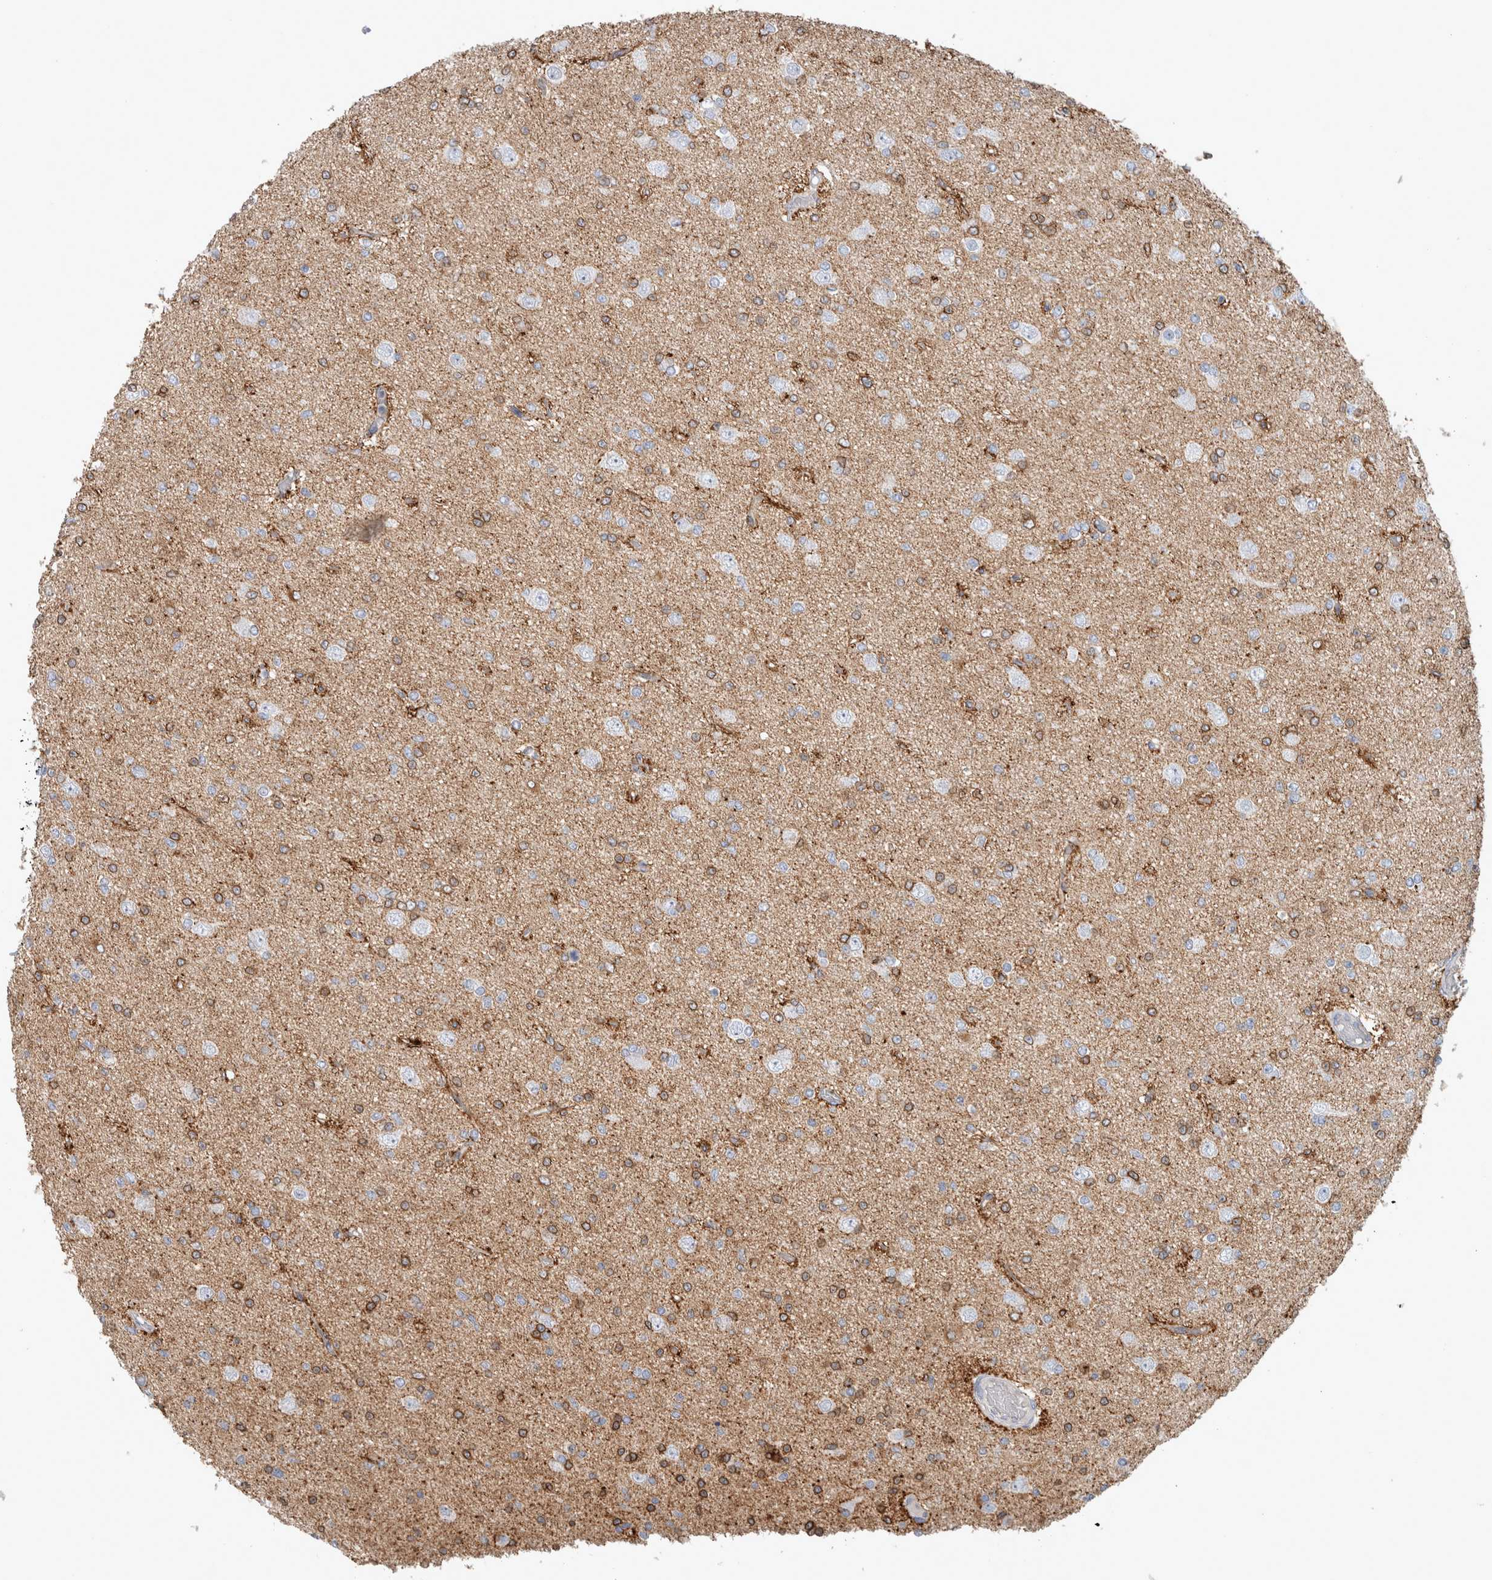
{"staining": {"intensity": "negative", "quantity": "none", "location": "none"}, "tissue": "glioma", "cell_type": "Tumor cells", "image_type": "cancer", "snomed": [{"axis": "morphology", "description": "Glioma, malignant, Low grade"}, {"axis": "topography", "description": "Brain"}], "caption": "The photomicrograph reveals no staining of tumor cells in malignant glioma (low-grade).", "gene": "CD55", "patient": {"sex": "female", "age": 22}}